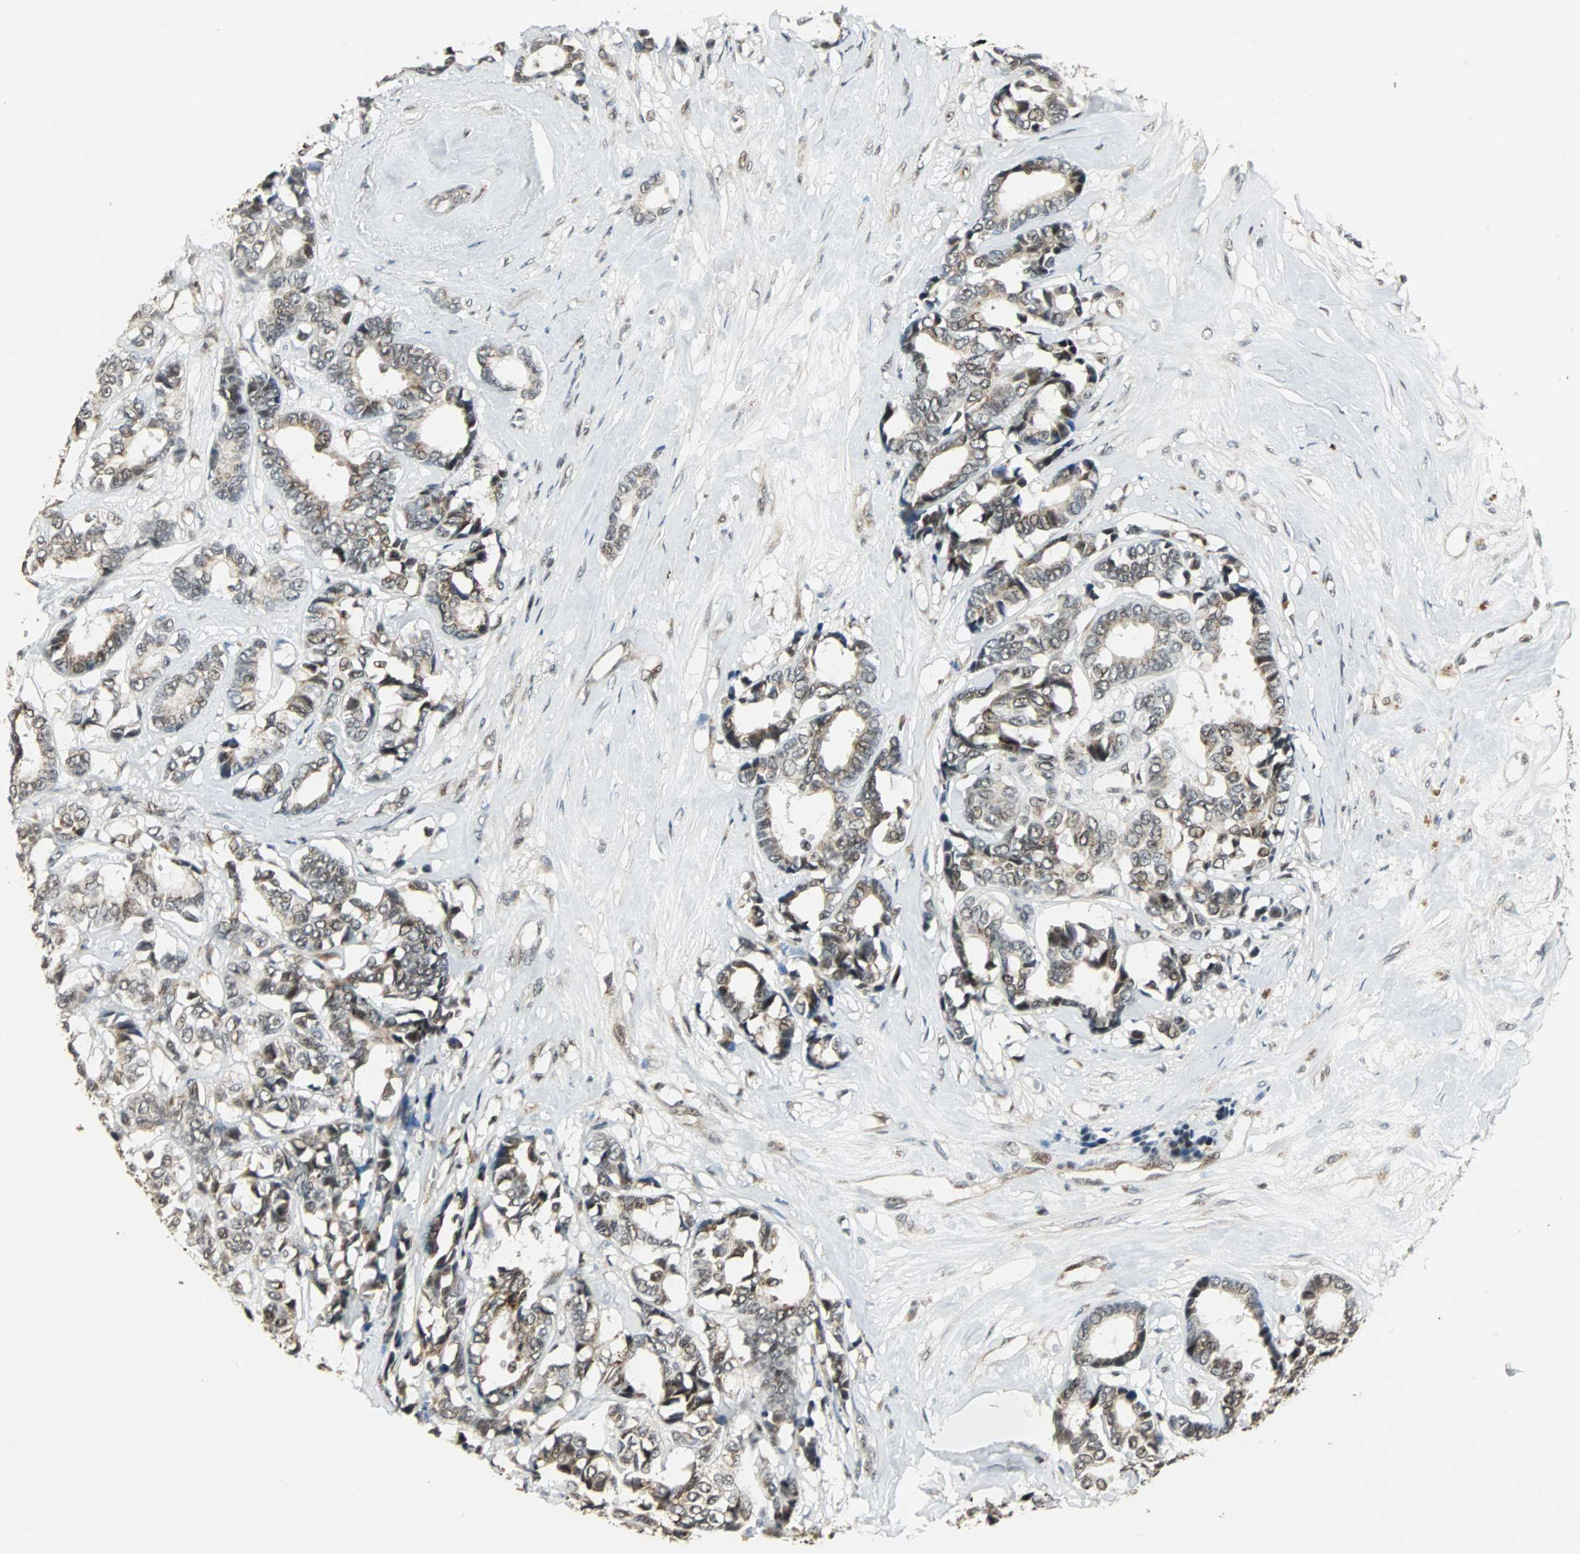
{"staining": {"intensity": "moderate", "quantity": "<25%", "location": "cytoplasmic/membranous"}, "tissue": "breast cancer", "cell_type": "Tumor cells", "image_type": "cancer", "snomed": [{"axis": "morphology", "description": "Duct carcinoma"}, {"axis": "topography", "description": "Breast"}], "caption": "High-power microscopy captured an immunohistochemistry (IHC) image of breast cancer, revealing moderate cytoplasmic/membranous positivity in about <25% of tumor cells.", "gene": "MED4", "patient": {"sex": "female", "age": 87}}